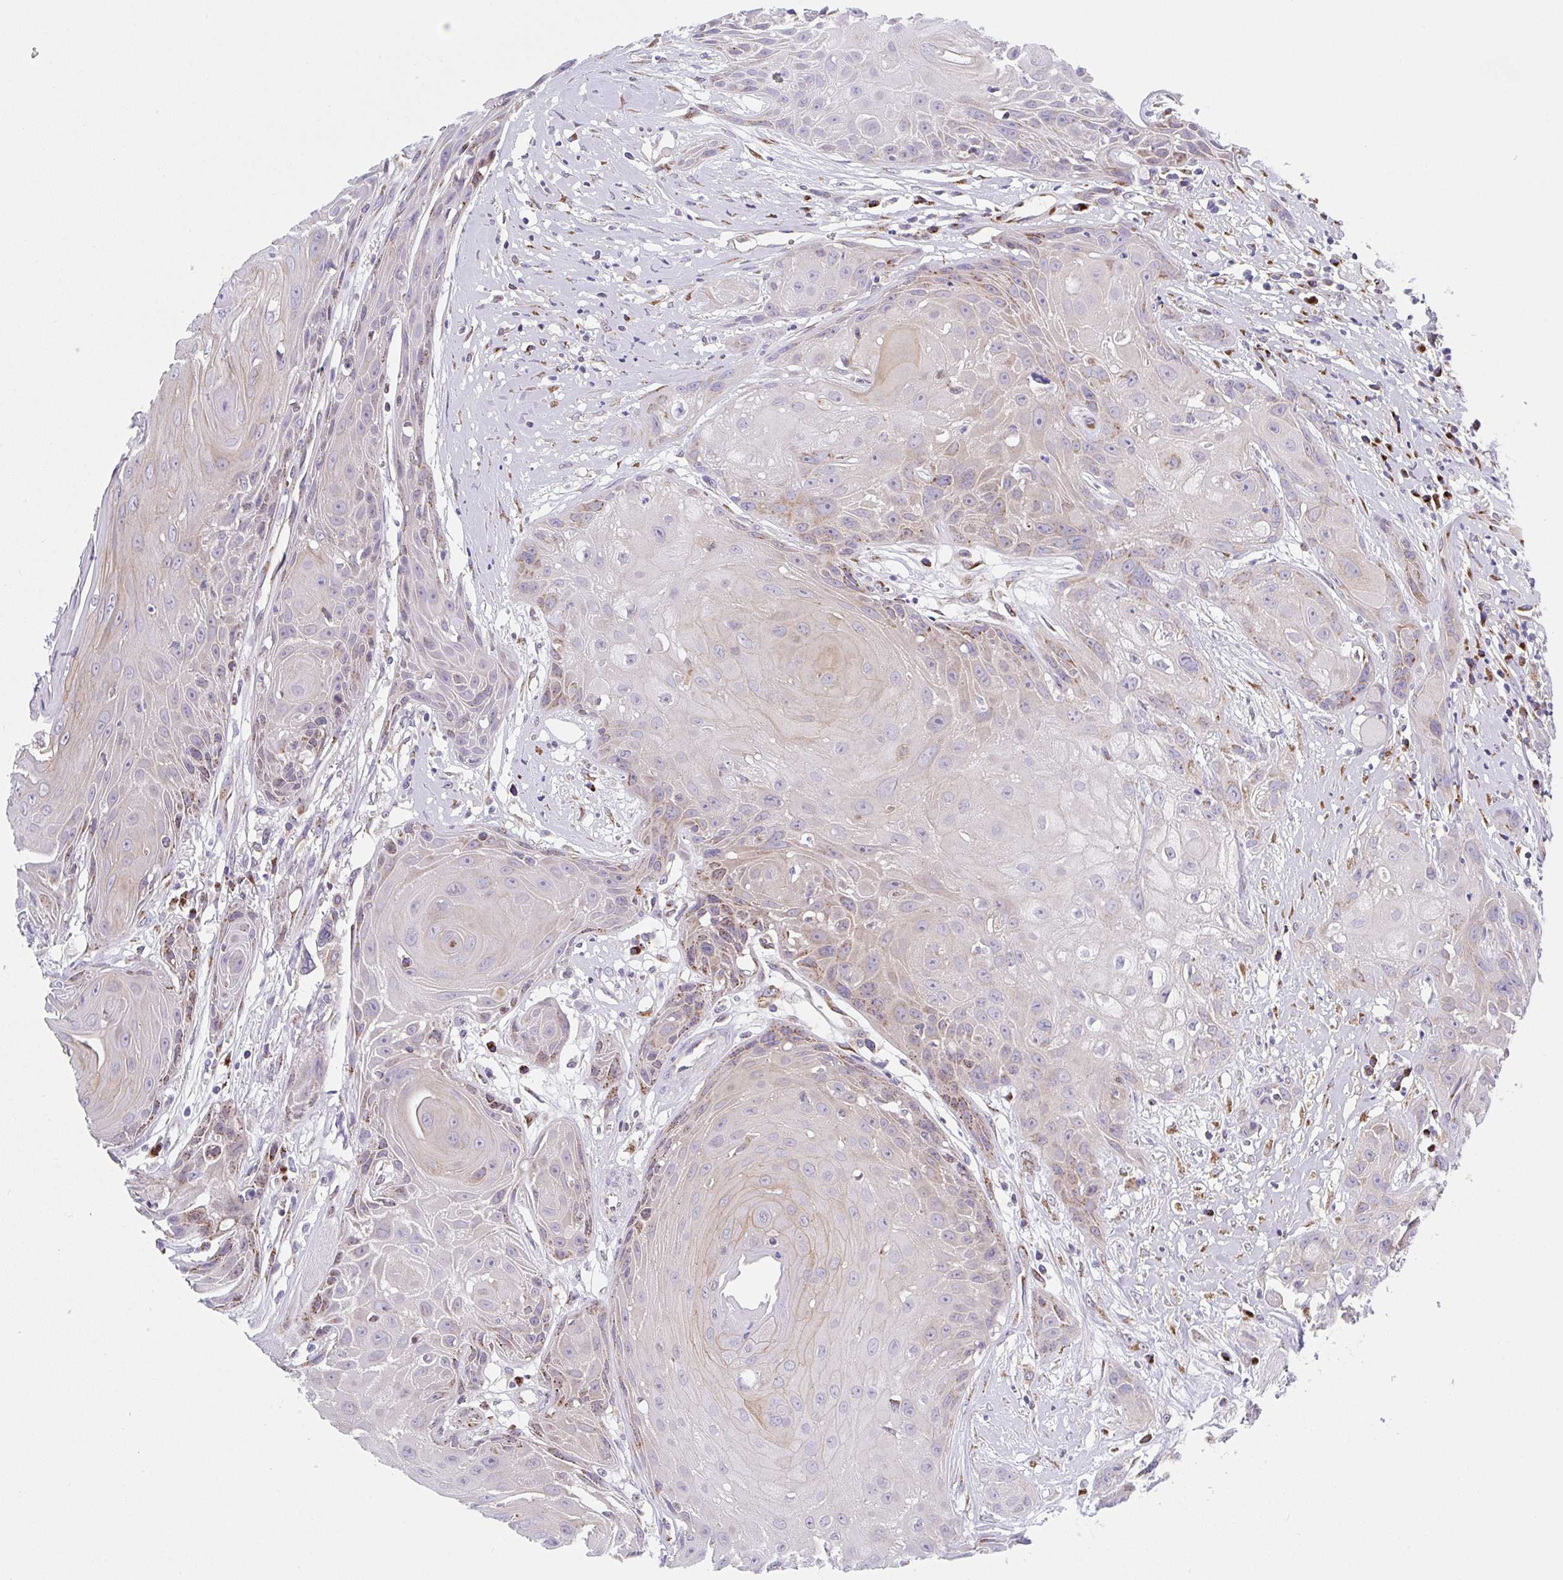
{"staining": {"intensity": "moderate", "quantity": "25%-75%", "location": "cytoplasmic/membranous"}, "tissue": "head and neck cancer", "cell_type": "Tumor cells", "image_type": "cancer", "snomed": [{"axis": "morphology", "description": "Squamous cell carcinoma, NOS"}, {"axis": "topography", "description": "Head-Neck"}], "caption": "Immunohistochemical staining of human head and neck cancer (squamous cell carcinoma) displays medium levels of moderate cytoplasmic/membranous positivity in about 25%-75% of tumor cells.", "gene": "PROSER3", "patient": {"sex": "female", "age": 73}}